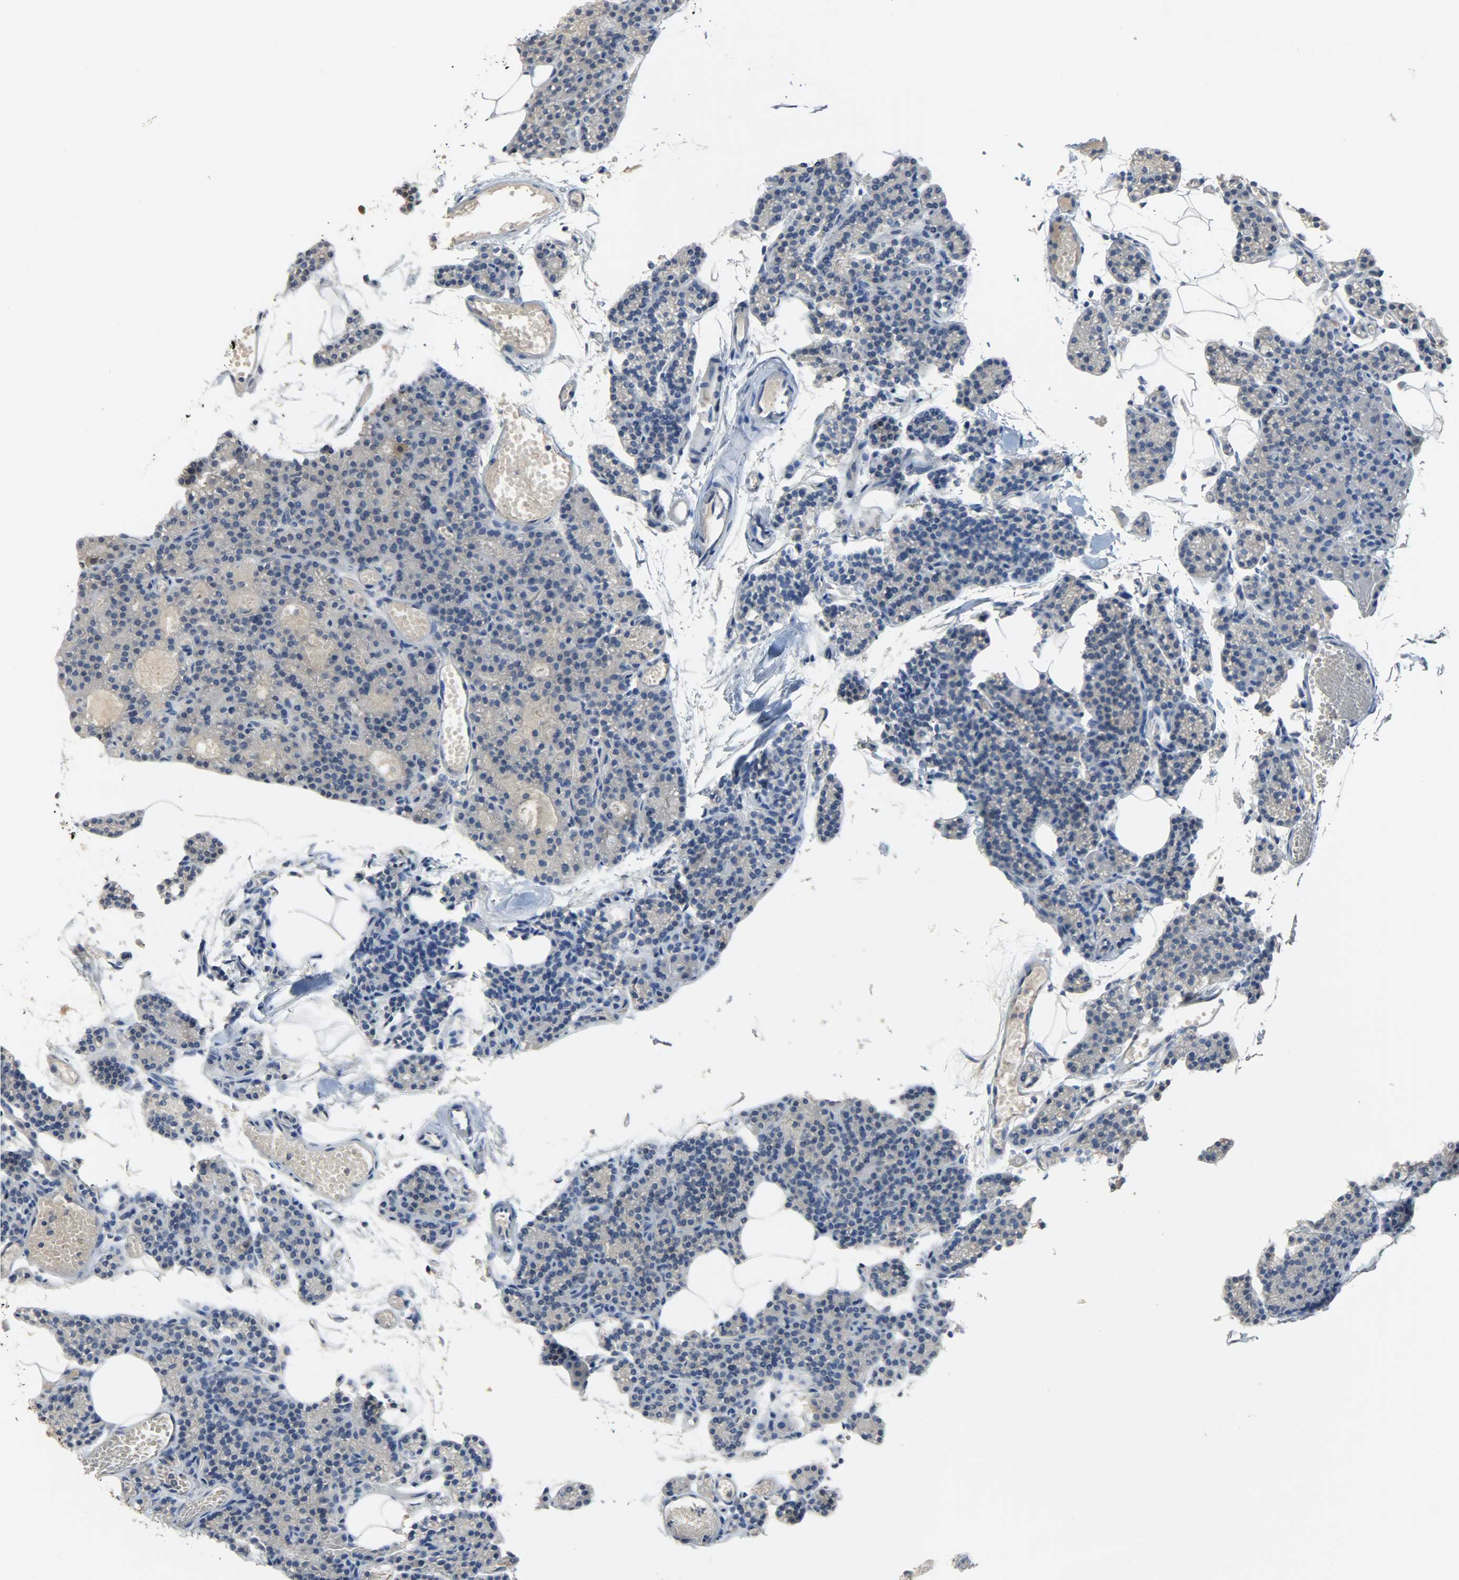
{"staining": {"intensity": "moderate", "quantity": "<25%", "location": "cytoplasmic/membranous"}, "tissue": "parathyroid gland", "cell_type": "Glandular cells", "image_type": "normal", "snomed": [{"axis": "morphology", "description": "Normal tissue, NOS"}, {"axis": "topography", "description": "Parathyroid gland"}], "caption": "Benign parathyroid gland demonstrates moderate cytoplasmic/membranous staining in approximately <25% of glandular cells The staining was performed using DAB, with brown indicating positive protein expression. Nuclei are stained blue with hematoxylin..", "gene": "EIF4EBP1", "patient": {"sex": "female", "age": 60}}